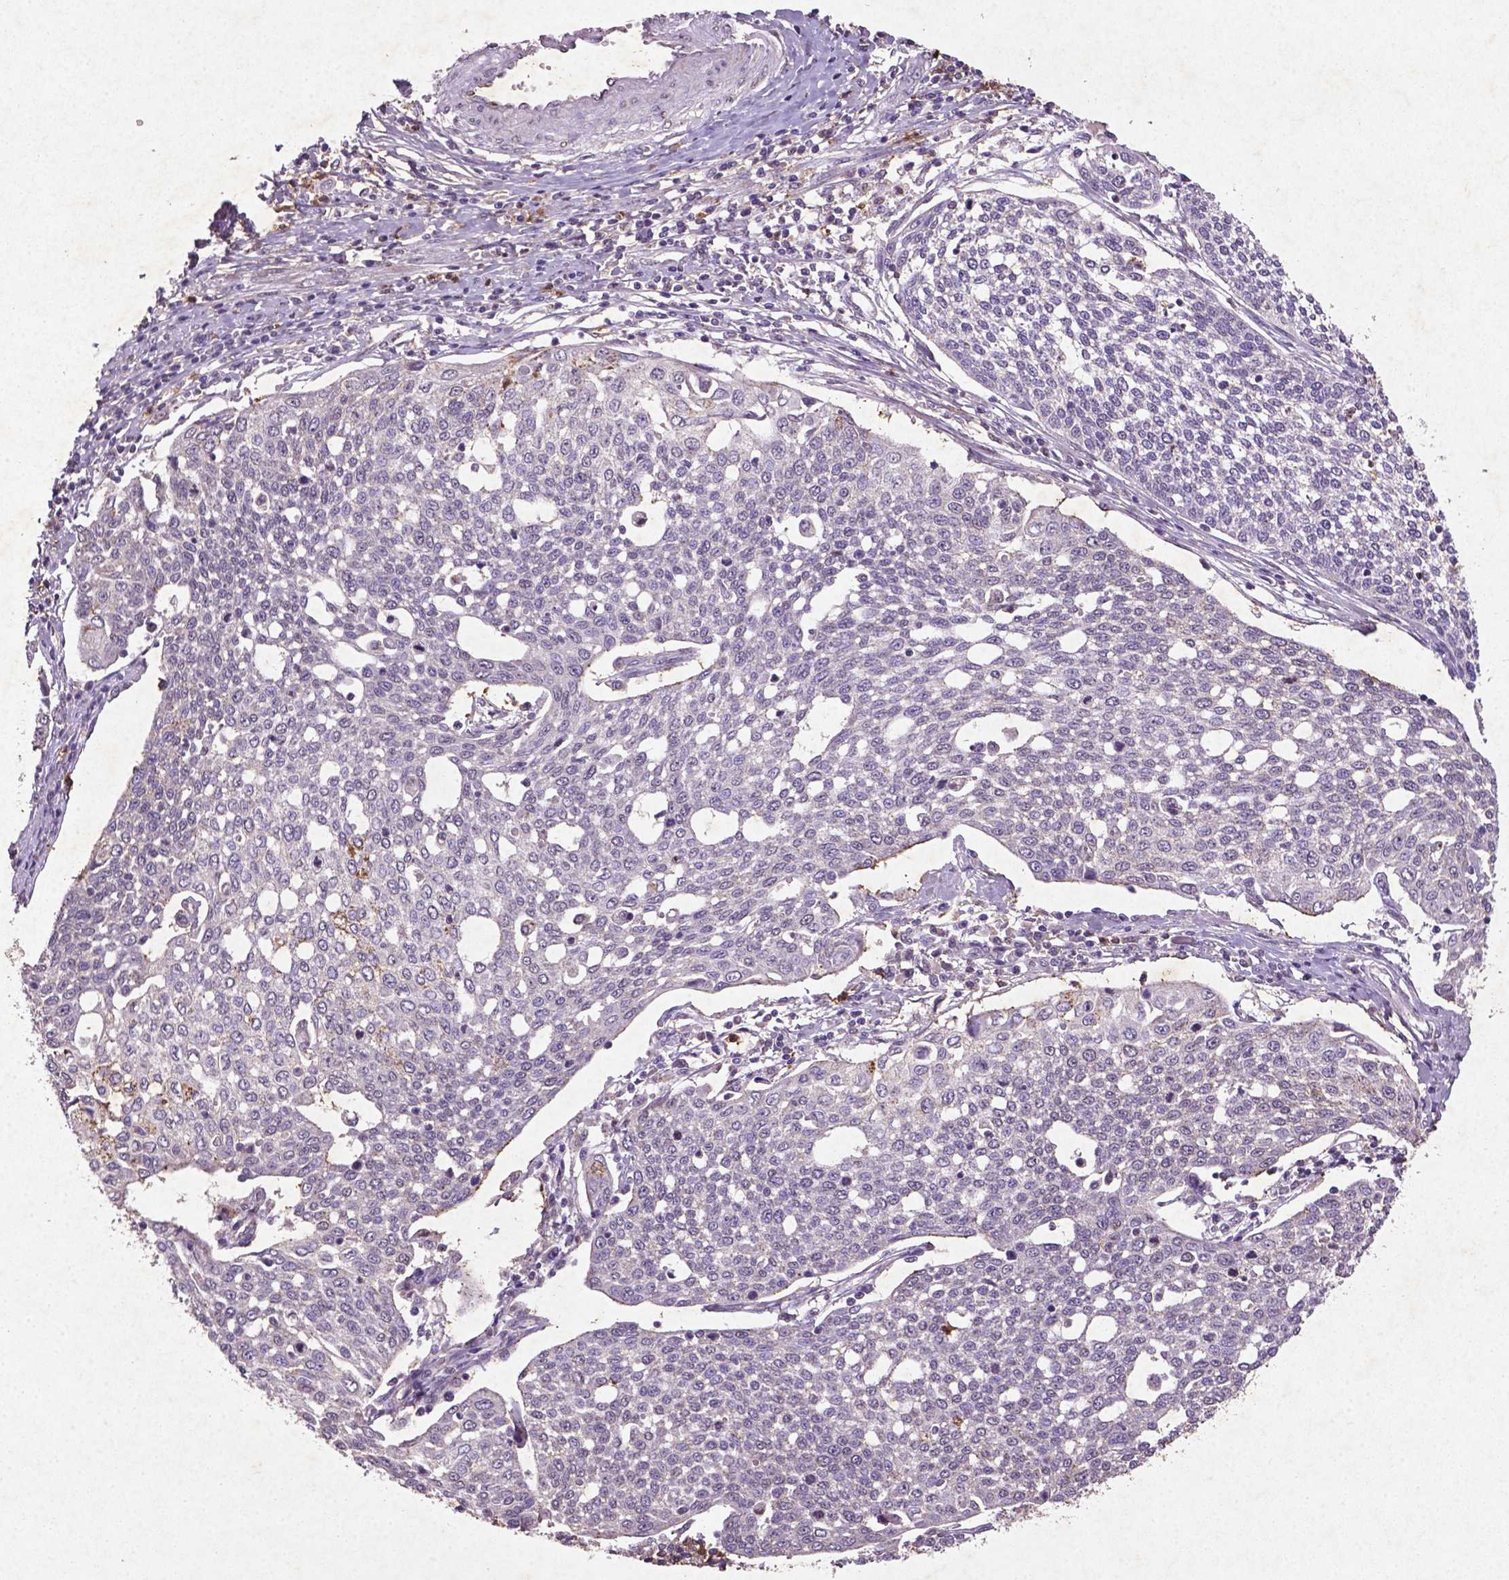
{"staining": {"intensity": "negative", "quantity": "none", "location": "none"}, "tissue": "cervical cancer", "cell_type": "Tumor cells", "image_type": "cancer", "snomed": [{"axis": "morphology", "description": "Squamous cell carcinoma, NOS"}, {"axis": "topography", "description": "Cervix"}], "caption": "Tumor cells show no significant staining in cervical cancer (squamous cell carcinoma).", "gene": "MTOR", "patient": {"sex": "female", "age": 34}}